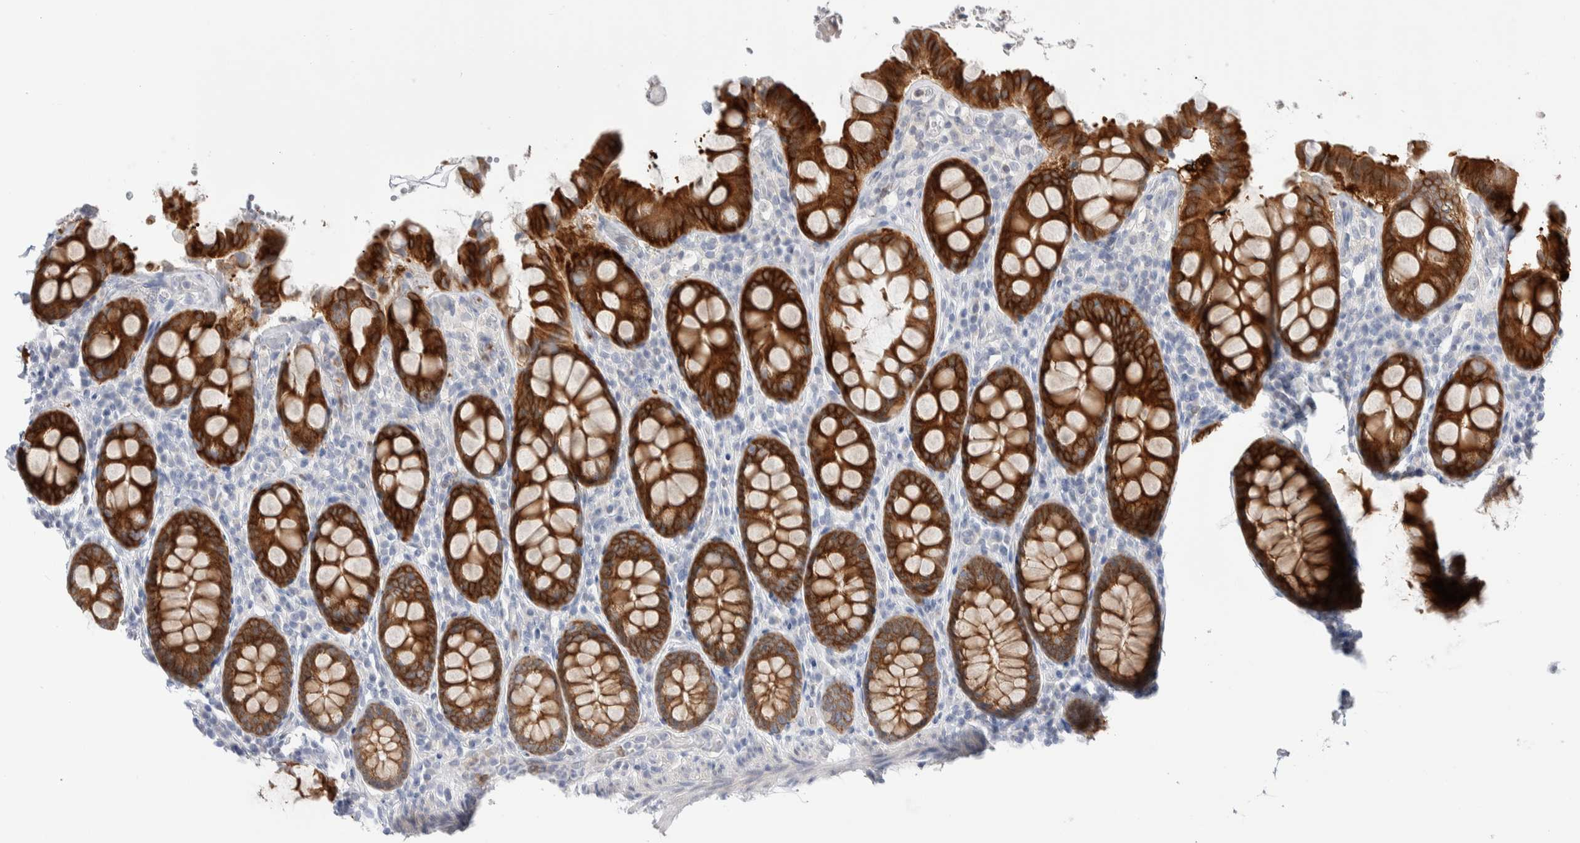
{"staining": {"intensity": "negative", "quantity": "none", "location": "none"}, "tissue": "colon", "cell_type": "Endothelial cells", "image_type": "normal", "snomed": [{"axis": "morphology", "description": "Normal tissue, NOS"}, {"axis": "topography", "description": "Colon"}, {"axis": "topography", "description": "Peripheral nerve tissue"}], "caption": "Immunohistochemistry histopathology image of normal human colon stained for a protein (brown), which reveals no staining in endothelial cells.", "gene": "C1orf112", "patient": {"sex": "female", "age": 61}}